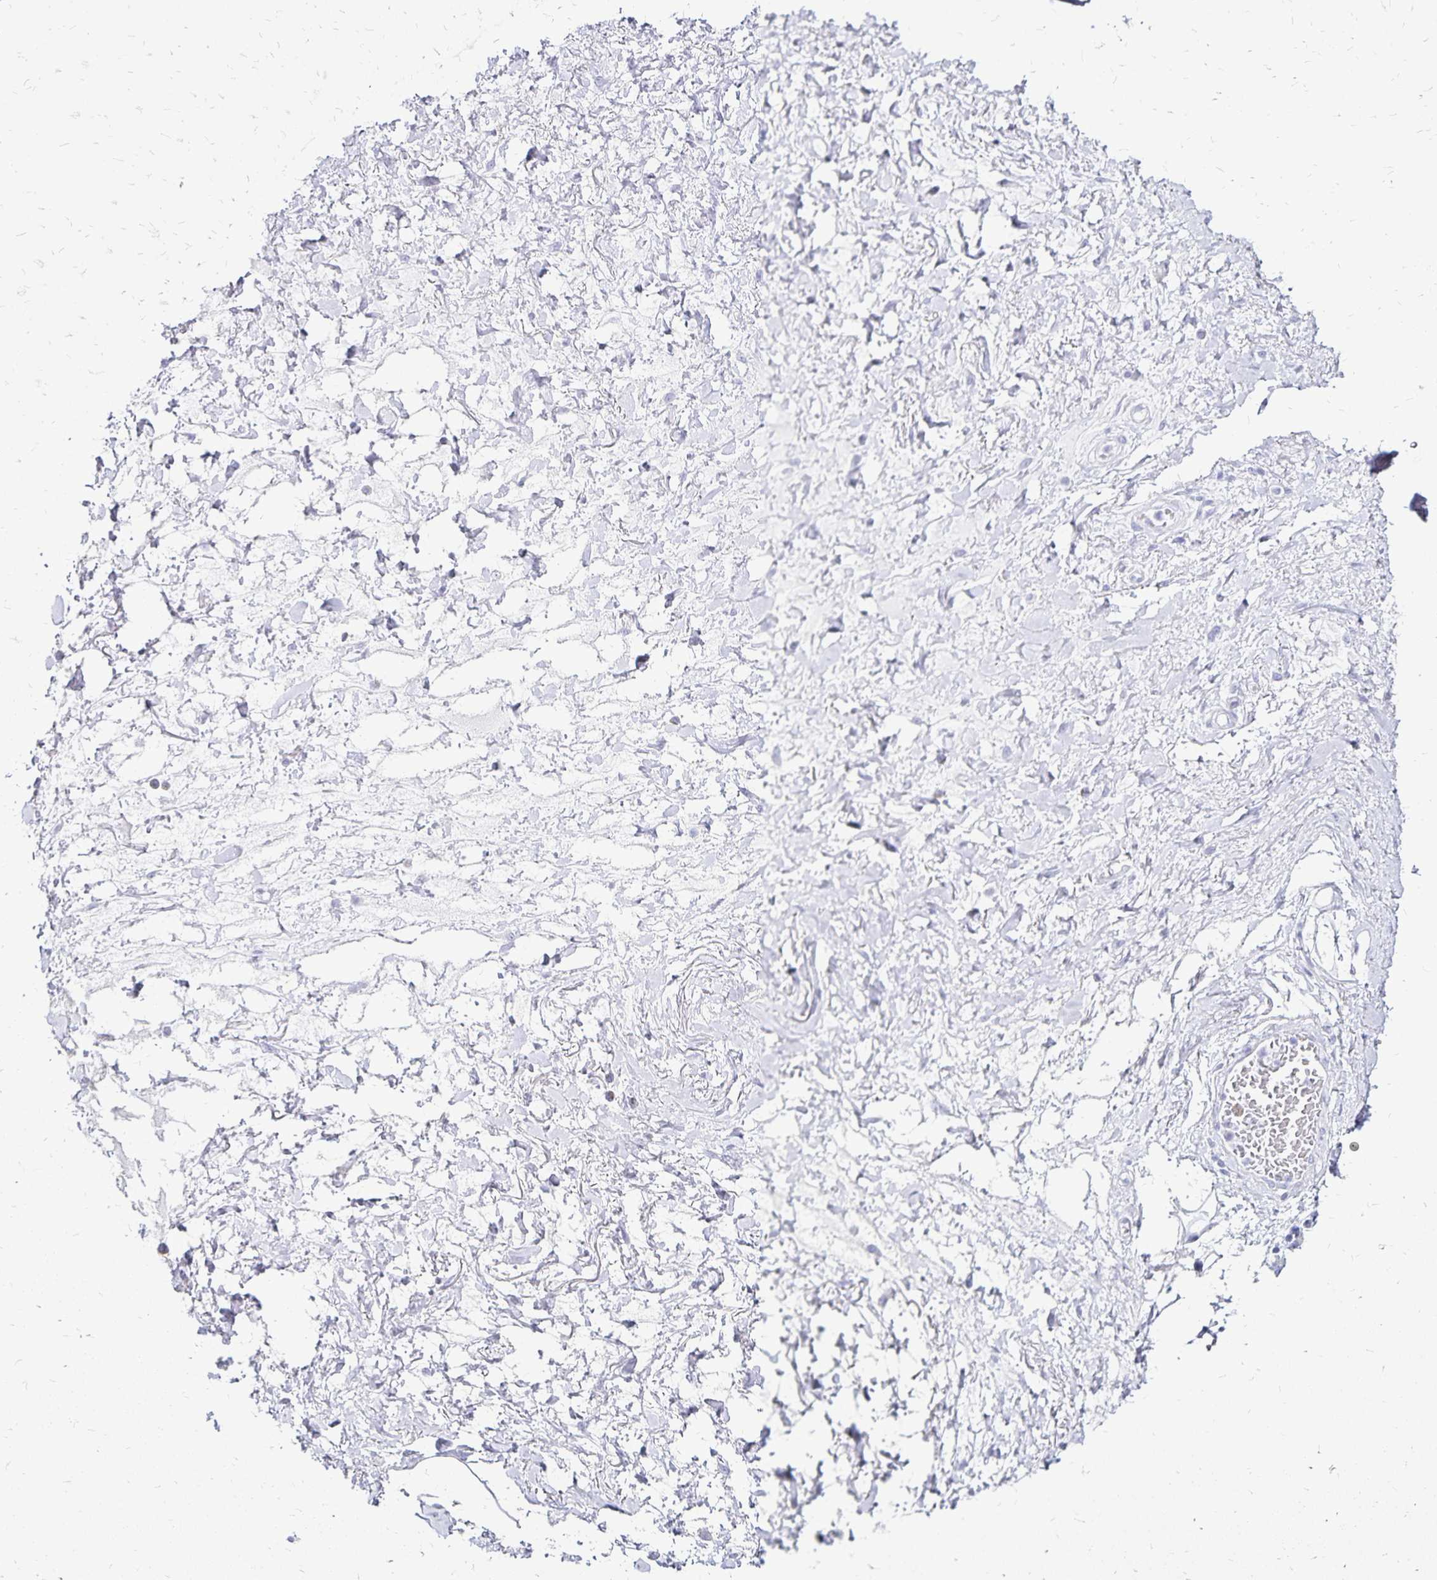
{"staining": {"intensity": "negative", "quantity": "none", "location": "none"}, "tissue": "adipose tissue", "cell_type": "Adipocytes", "image_type": "normal", "snomed": [{"axis": "morphology", "description": "Normal tissue, NOS"}, {"axis": "topography", "description": "Vagina"}, {"axis": "topography", "description": "Peripheral nerve tissue"}], "caption": "A histopathology image of adipose tissue stained for a protein shows no brown staining in adipocytes. The staining is performed using DAB brown chromogen with nuclei counter-stained in using hematoxylin.", "gene": "LIN28B", "patient": {"sex": "female", "age": 71}}